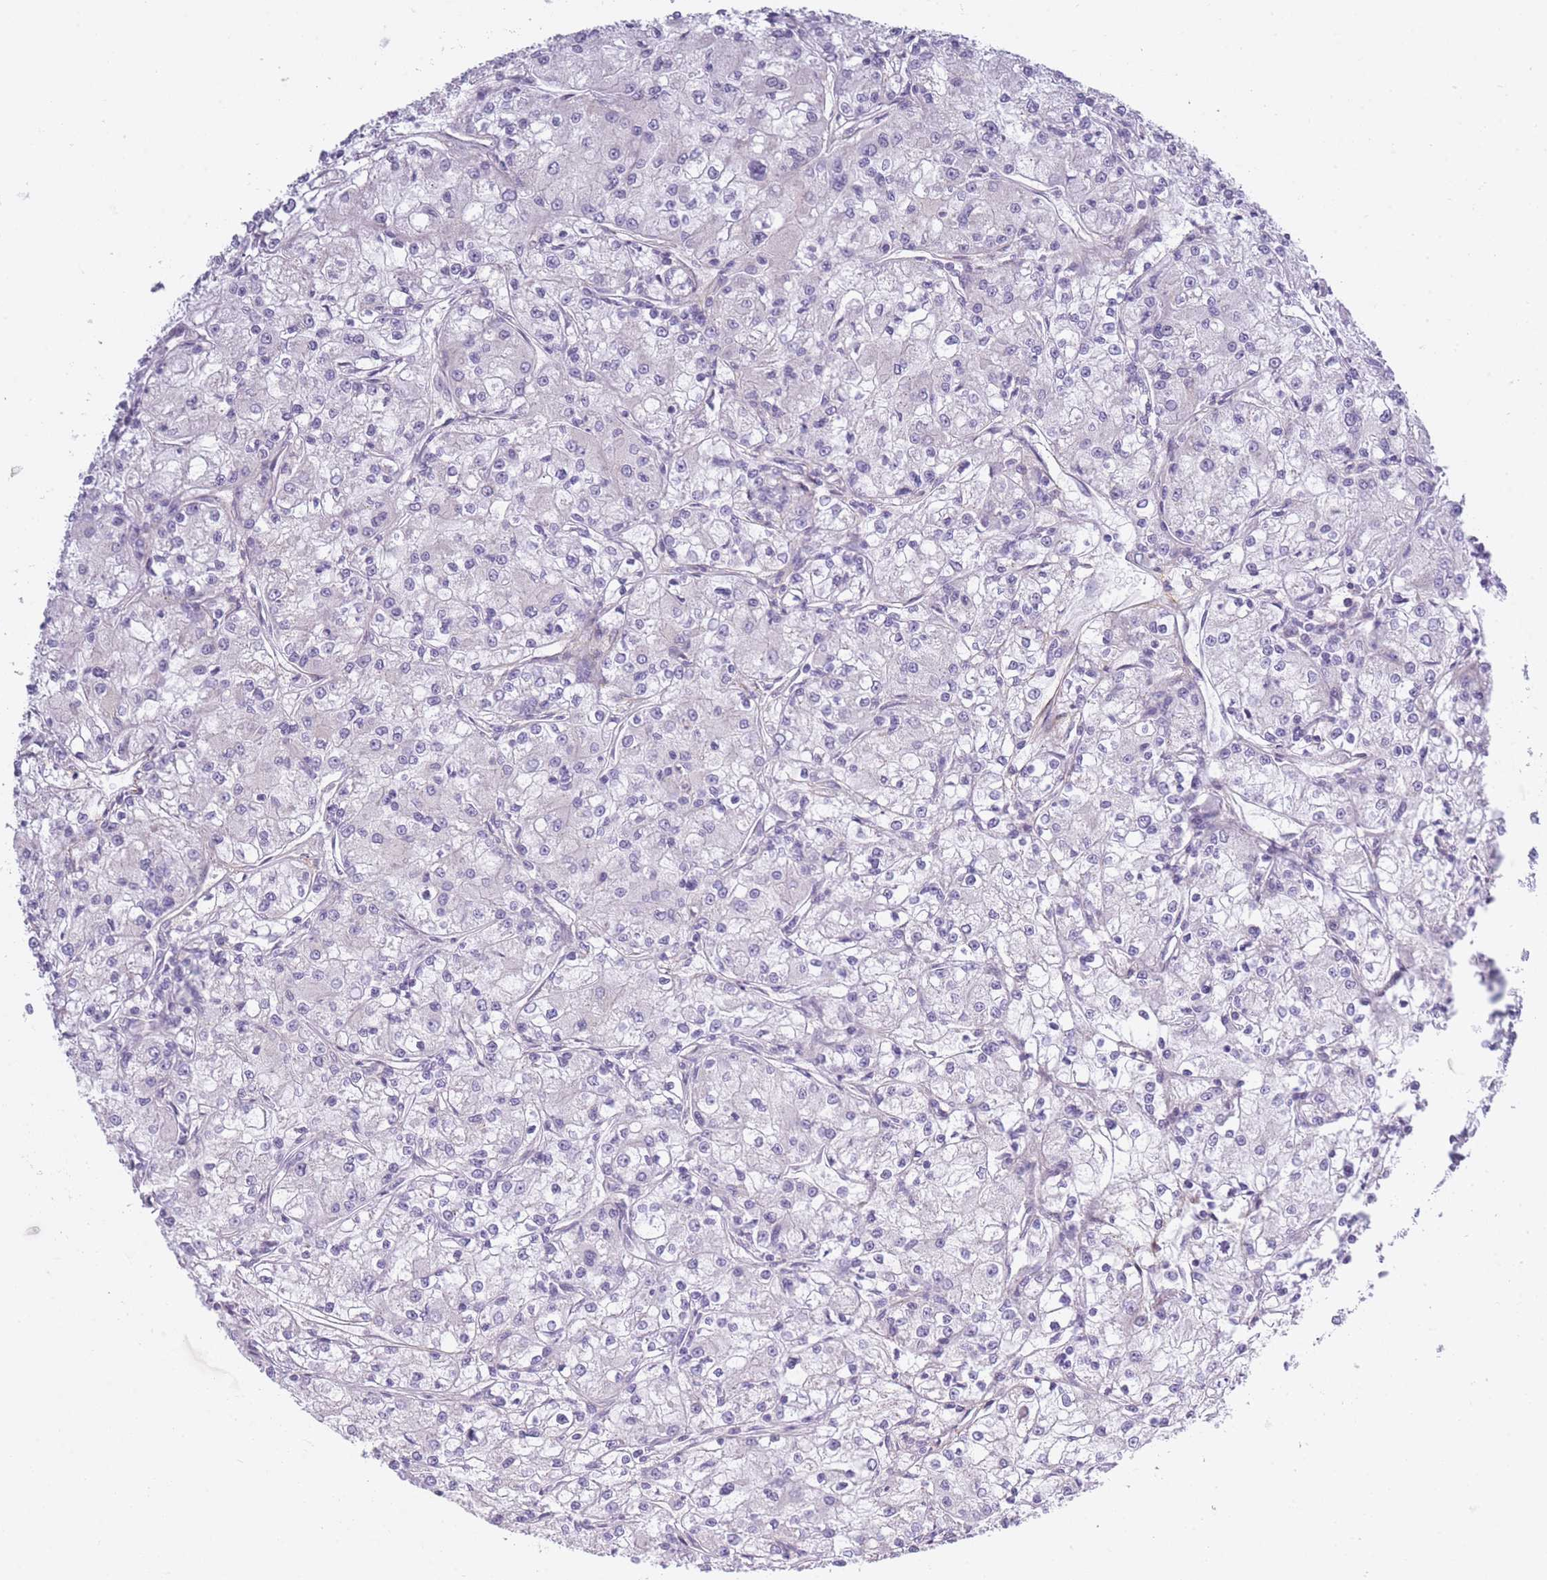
{"staining": {"intensity": "negative", "quantity": "none", "location": "none"}, "tissue": "renal cancer", "cell_type": "Tumor cells", "image_type": "cancer", "snomed": [{"axis": "morphology", "description": "Adenocarcinoma, NOS"}, {"axis": "topography", "description": "Kidney"}], "caption": "Tumor cells show no significant positivity in renal adenocarcinoma.", "gene": "AP3M2", "patient": {"sex": "female", "age": 59}}